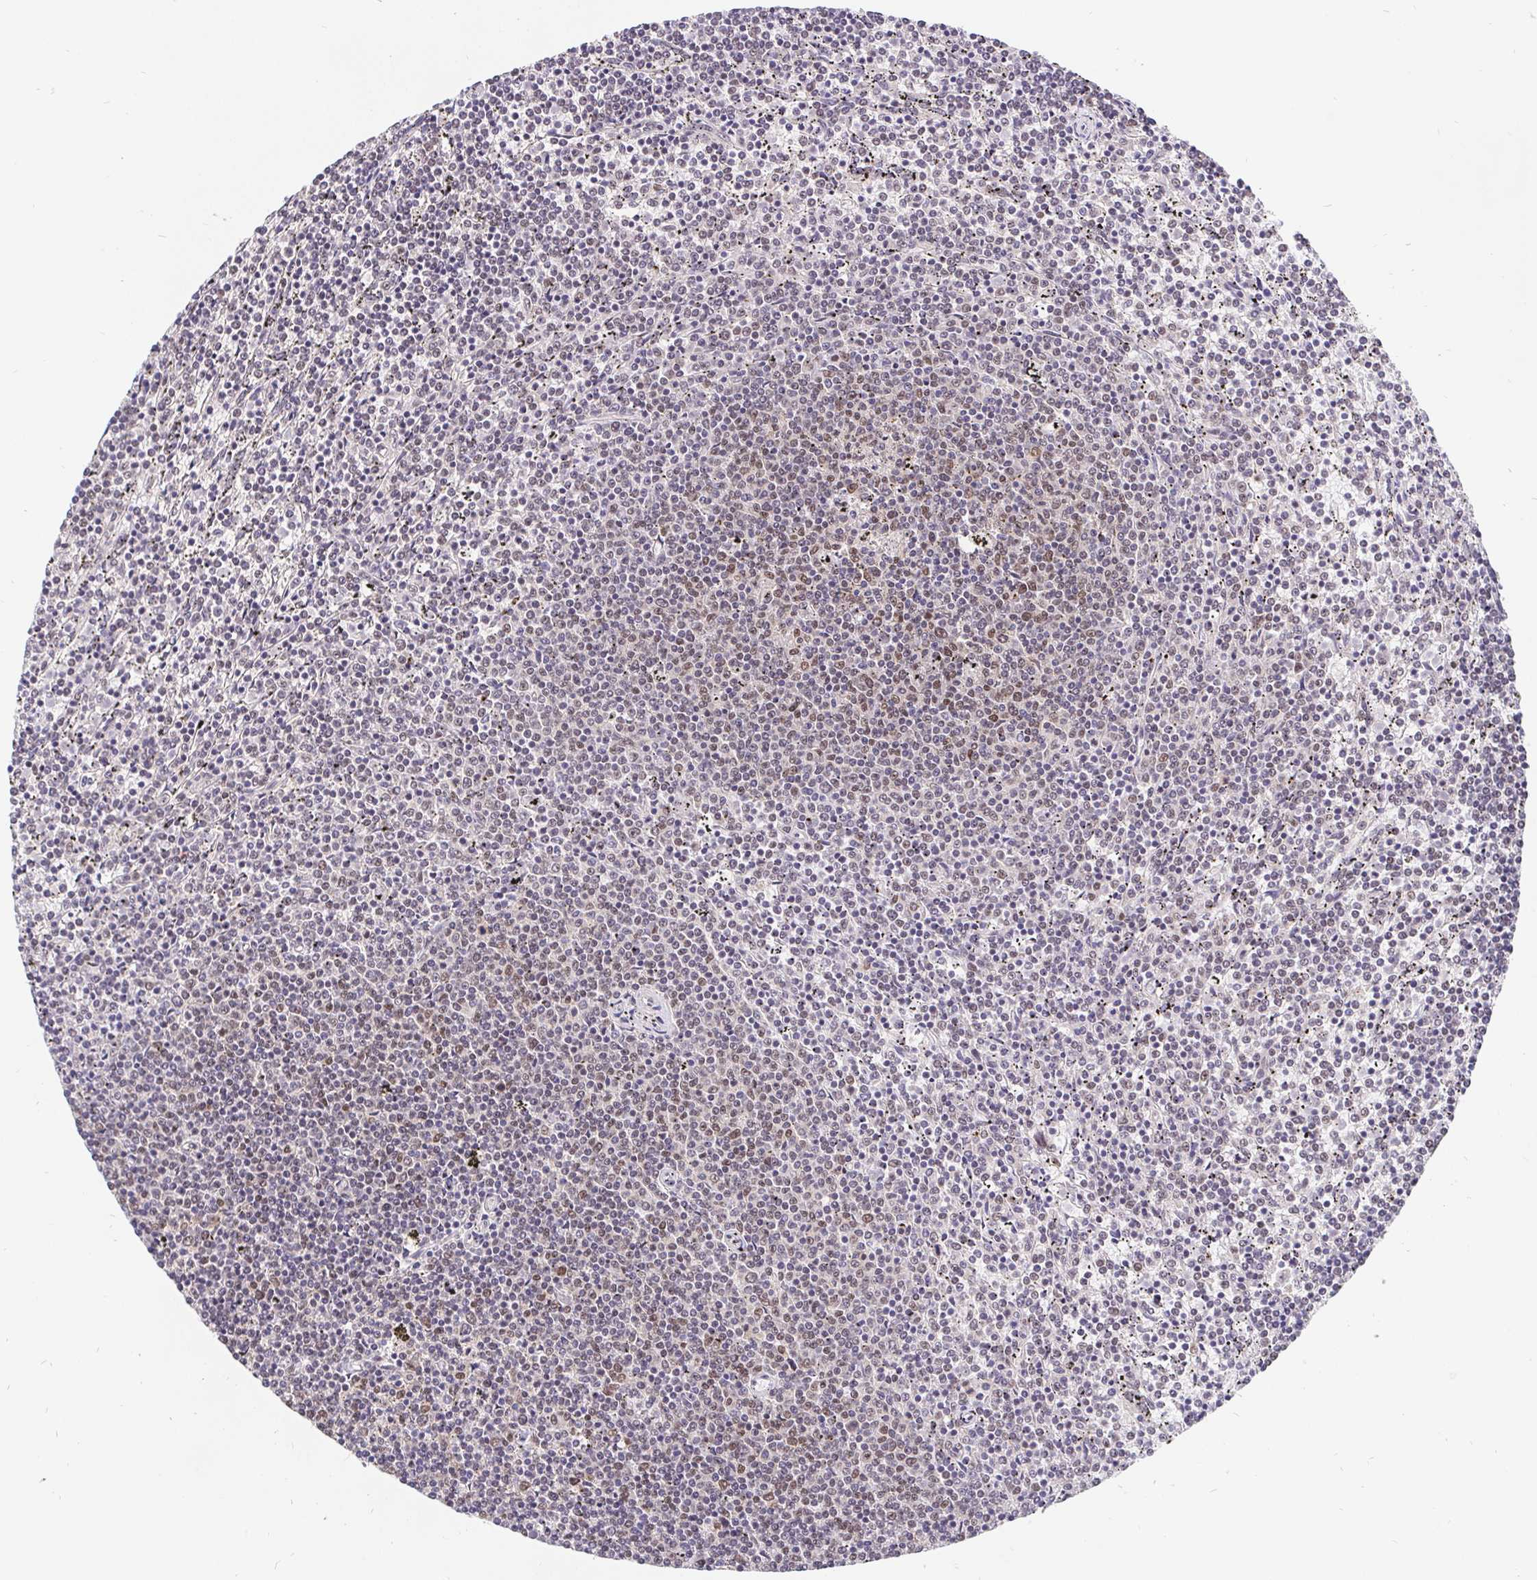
{"staining": {"intensity": "negative", "quantity": "none", "location": "none"}, "tissue": "lymphoma", "cell_type": "Tumor cells", "image_type": "cancer", "snomed": [{"axis": "morphology", "description": "Malignant lymphoma, non-Hodgkin's type, Low grade"}, {"axis": "topography", "description": "Spleen"}], "caption": "Lymphoma was stained to show a protein in brown. There is no significant positivity in tumor cells. (DAB (3,3'-diaminobenzidine) immunohistochemistry (IHC), high magnification).", "gene": "POU2F1", "patient": {"sex": "female", "age": 50}}